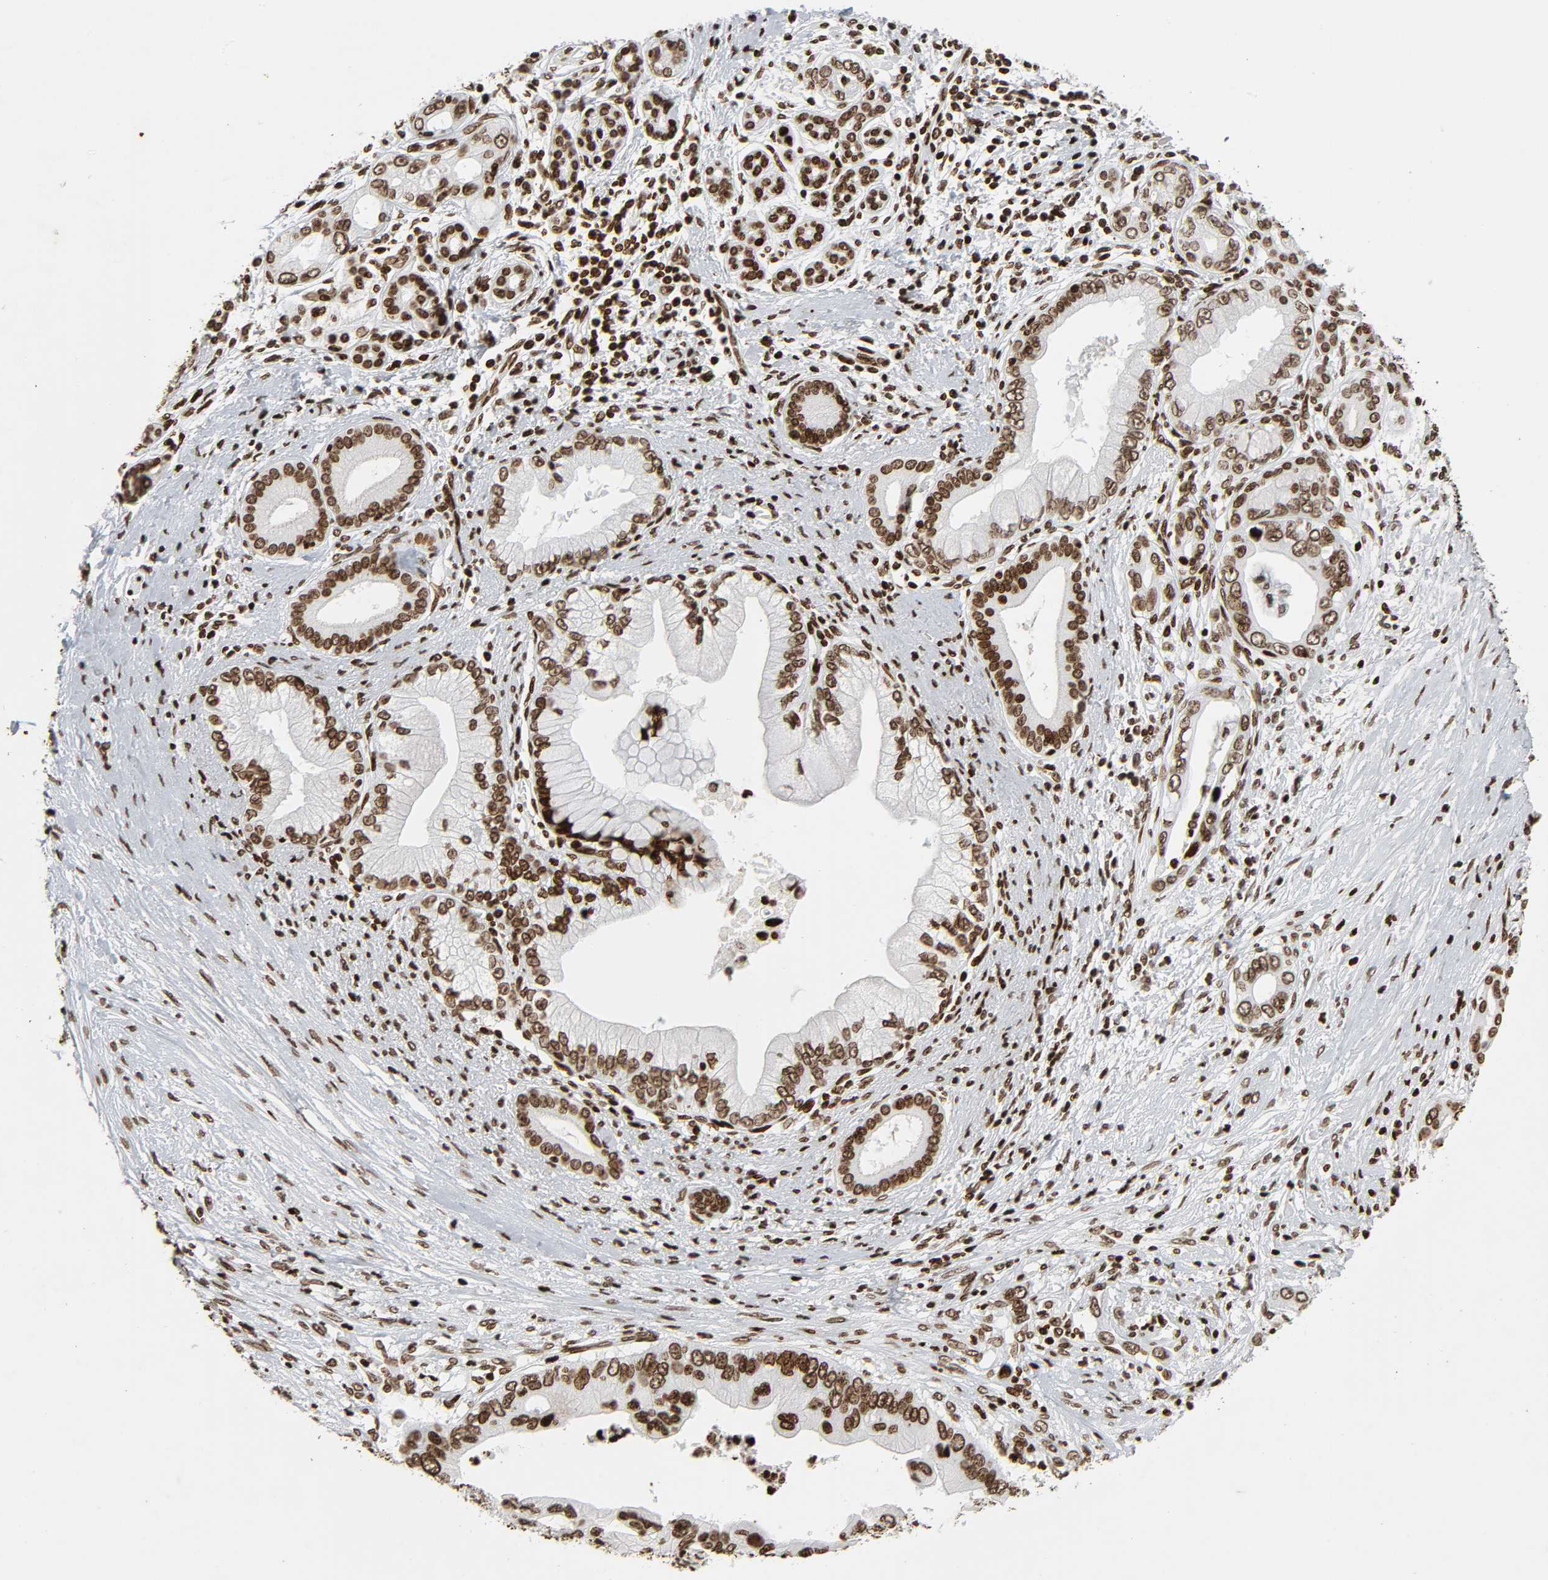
{"staining": {"intensity": "strong", "quantity": ">75%", "location": "nuclear"}, "tissue": "pancreatic cancer", "cell_type": "Tumor cells", "image_type": "cancer", "snomed": [{"axis": "morphology", "description": "Adenocarcinoma, NOS"}, {"axis": "topography", "description": "Pancreas"}], "caption": "Pancreatic cancer stained for a protein (brown) displays strong nuclear positive staining in about >75% of tumor cells.", "gene": "RXRA", "patient": {"sex": "male", "age": 59}}